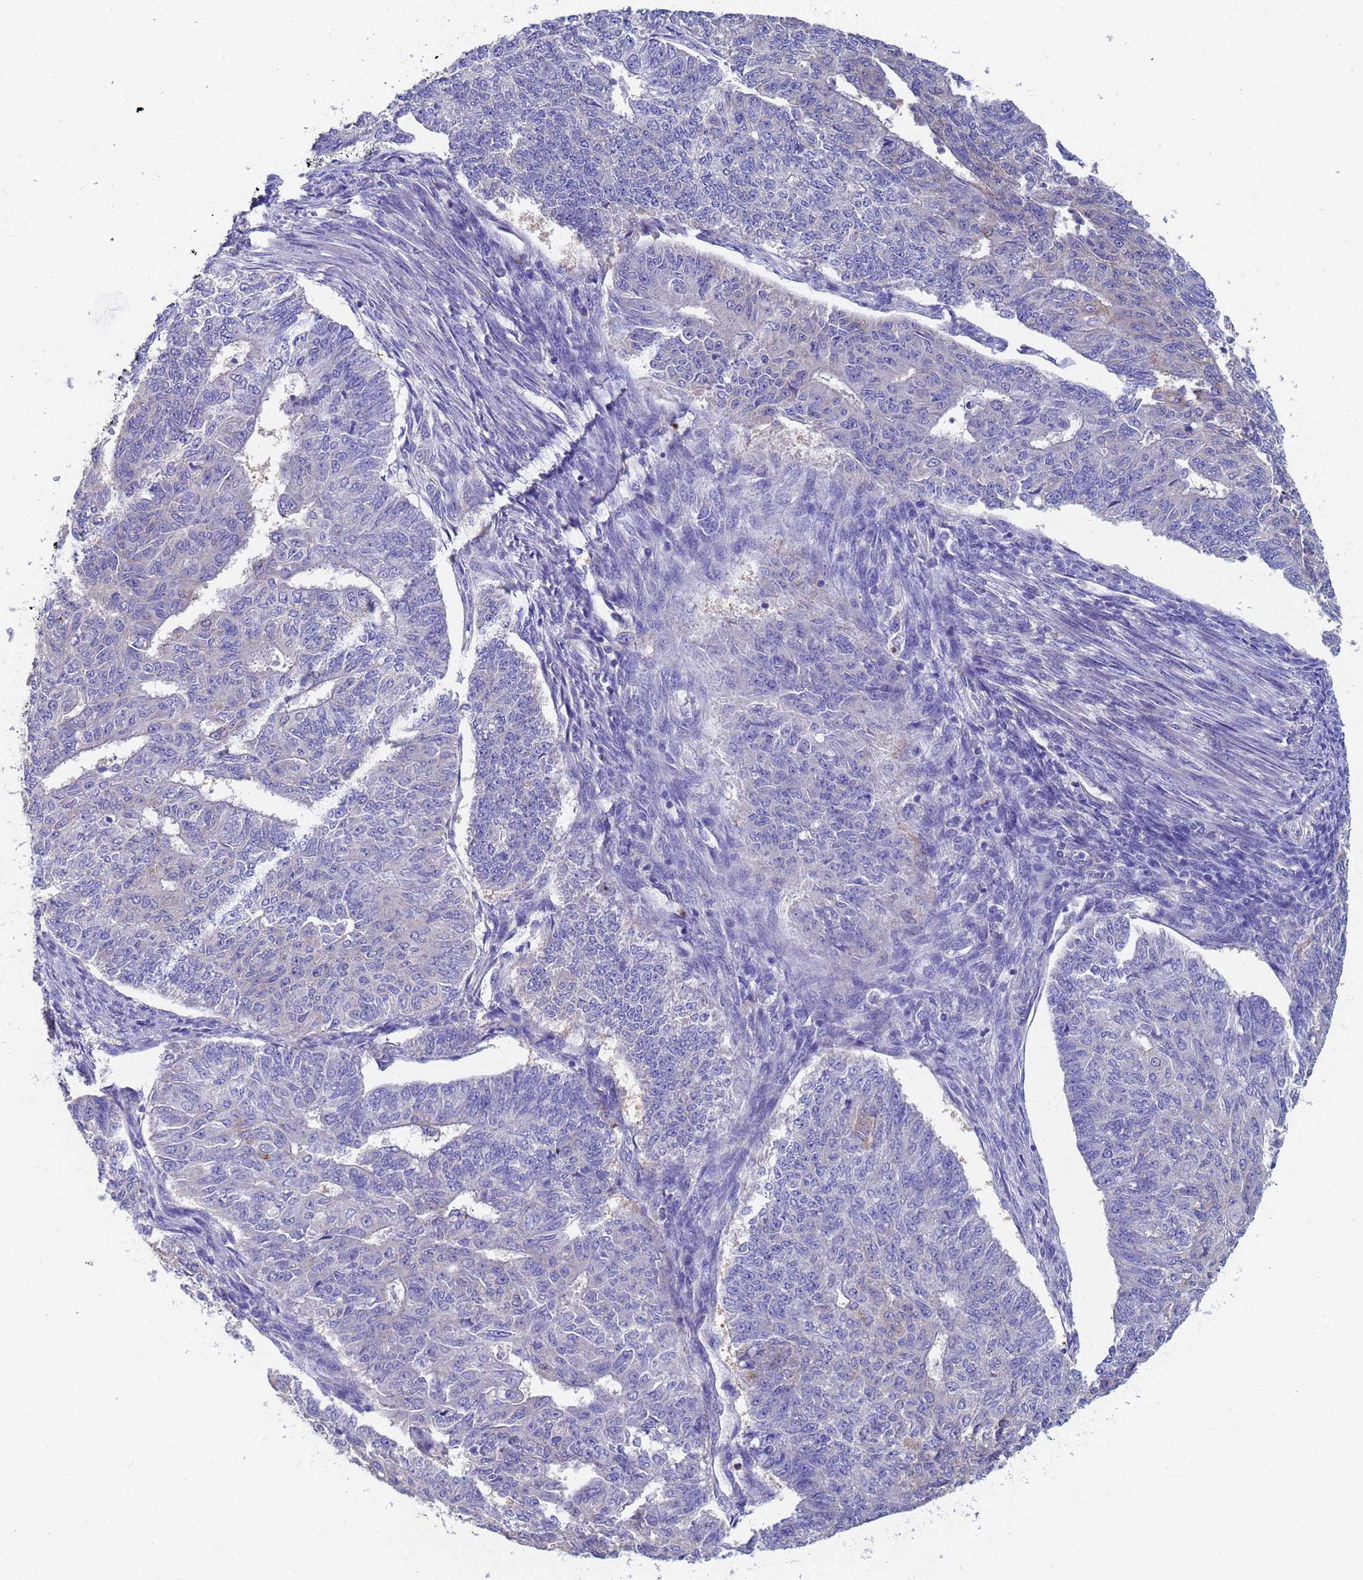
{"staining": {"intensity": "negative", "quantity": "none", "location": "none"}, "tissue": "endometrial cancer", "cell_type": "Tumor cells", "image_type": "cancer", "snomed": [{"axis": "morphology", "description": "Adenocarcinoma, NOS"}, {"axis": "topography", "description": "Endometrium"}], "caption": "Immunohistochemistry (IHC) histopathology image of endometrial adenocarcinoma stained for a protein (brown), which shows no positivity in tumor cells.", "gene": "TTLL11", "patient": {"sex": "female", "age": 32}}